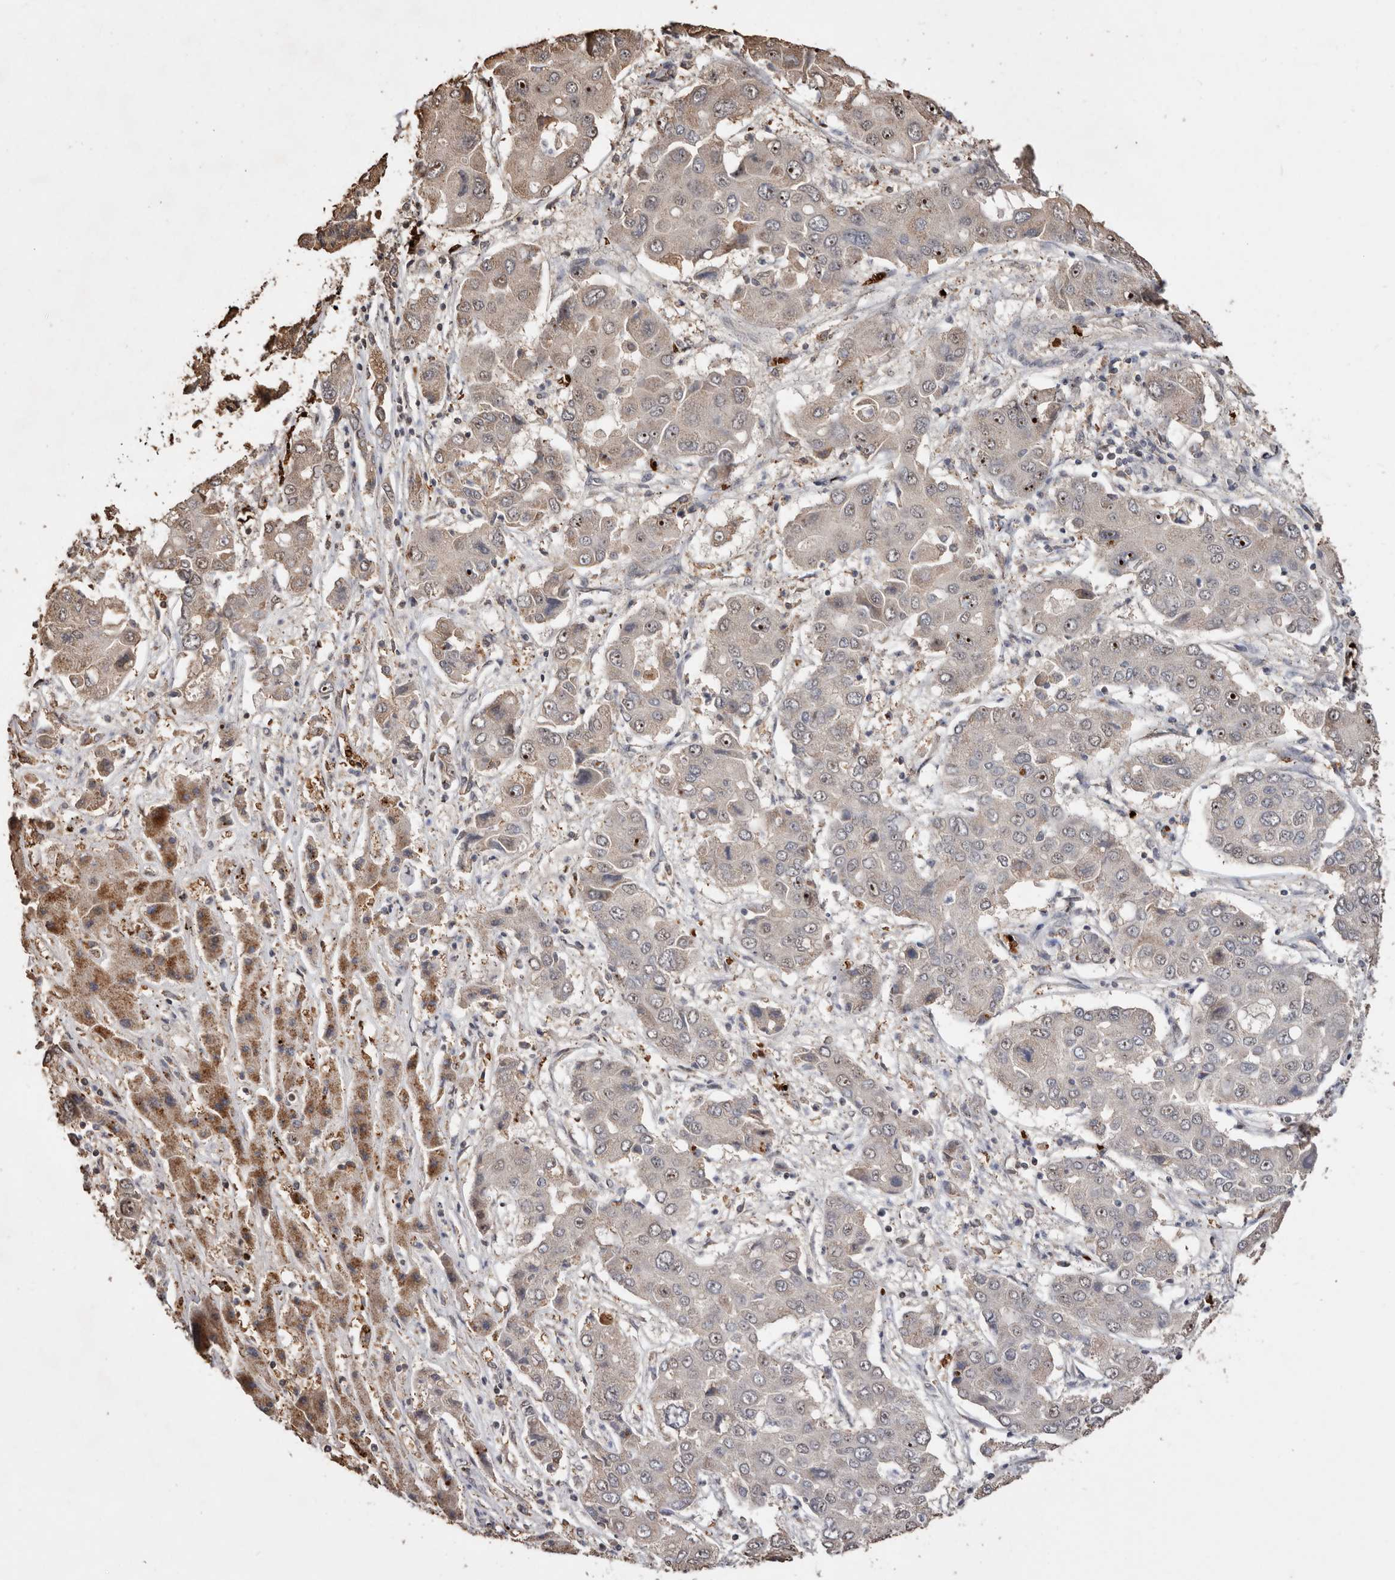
{"staining": {"intensity": "moderate", "quantity": "<25%", "location": "nuclear"}, "tissue": "liver cancer", "cell_type": "Tumor cells", "image_type": "cancer", "snomed": [{"axis": "morphology", "description": "Cholangiocarcinoma"}, {"axis": "topography", "description": "Liver"}], "caption": "The immunohistochemical stain highlights moderate nuclear staining in tumor cells of liver cholangiocarcinoma tissue.", "gene": "GRAMD2A", "patient": {"sex": "male", "age": 67}}